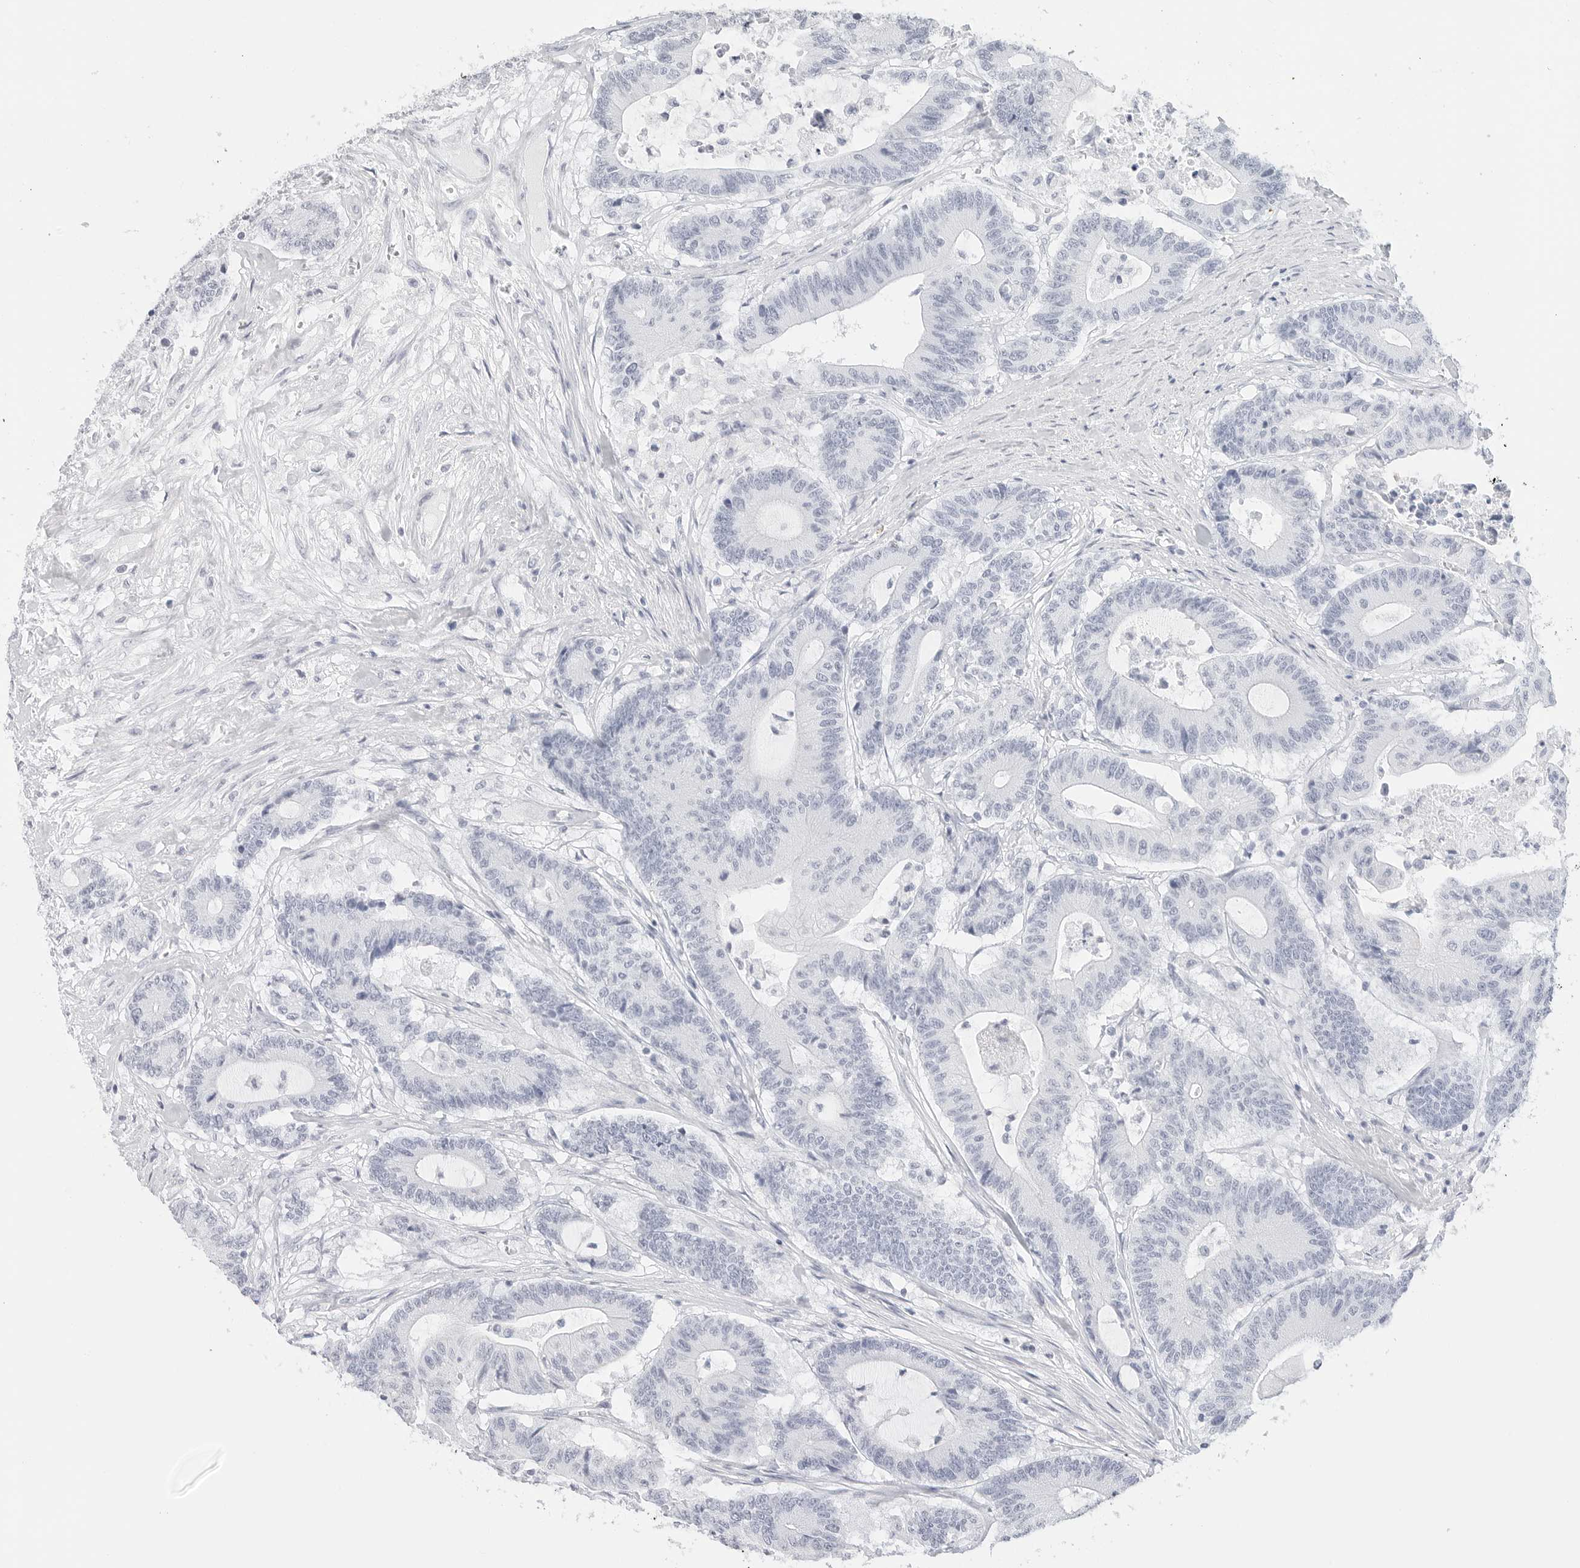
{"staining": {"intensity": "negative", "quantity": "none", "location": "none"}, "tissue": "colorectal cancer", "cell_type": "Tumor cells", "image_type": "cancer", "snomed": [{"axis": "morphology", "description": "Adenocarcinoma, NOS"}, {"axis": "topography", "description": "Colon"}], "caption": "IHC histopathology image of colorectal cancer stained for a protein (brown), which shows no staining in tumor cells.", "gene": "TFF2", "patient": {"sex": "female", "age": 84}}